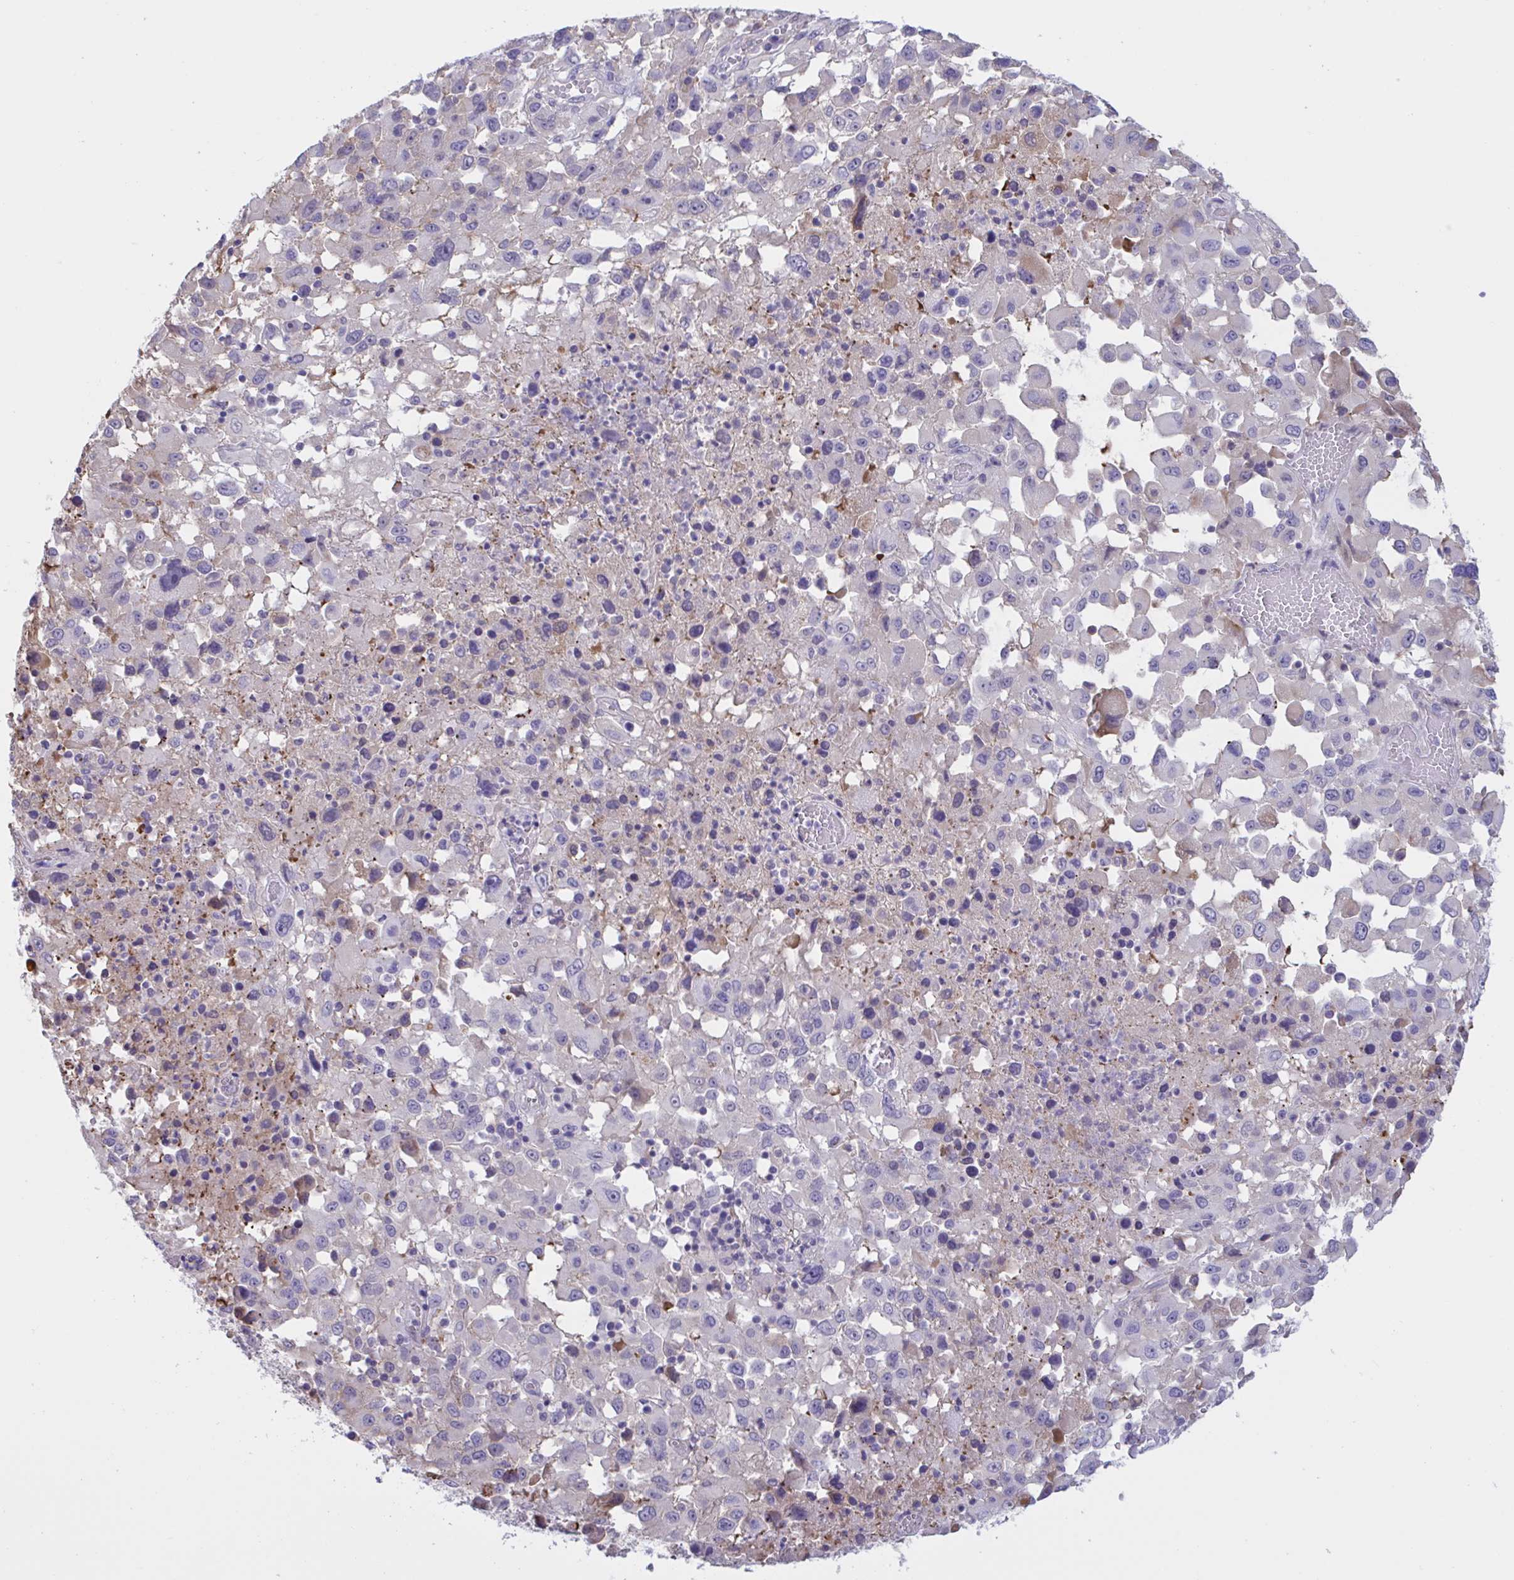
{"staining": {"intensity": "negative", "quantity": "none", "location": "none"}, "tissue": "melanoma", "cell_type": "Tumor cells", "image_type": "cancer", "snomed": [{"axis": "morphology", "description": "Malignant melanoma, Metastatic site"}, {"axis": "topography", "description": "Soft tissue"}], "caption": "DAB immunohistochemical staining of melanoma exhibits no significant expression in tumor cells.", "gene": "MS4A14", "patient": {"sex": "male", "age": 50}}